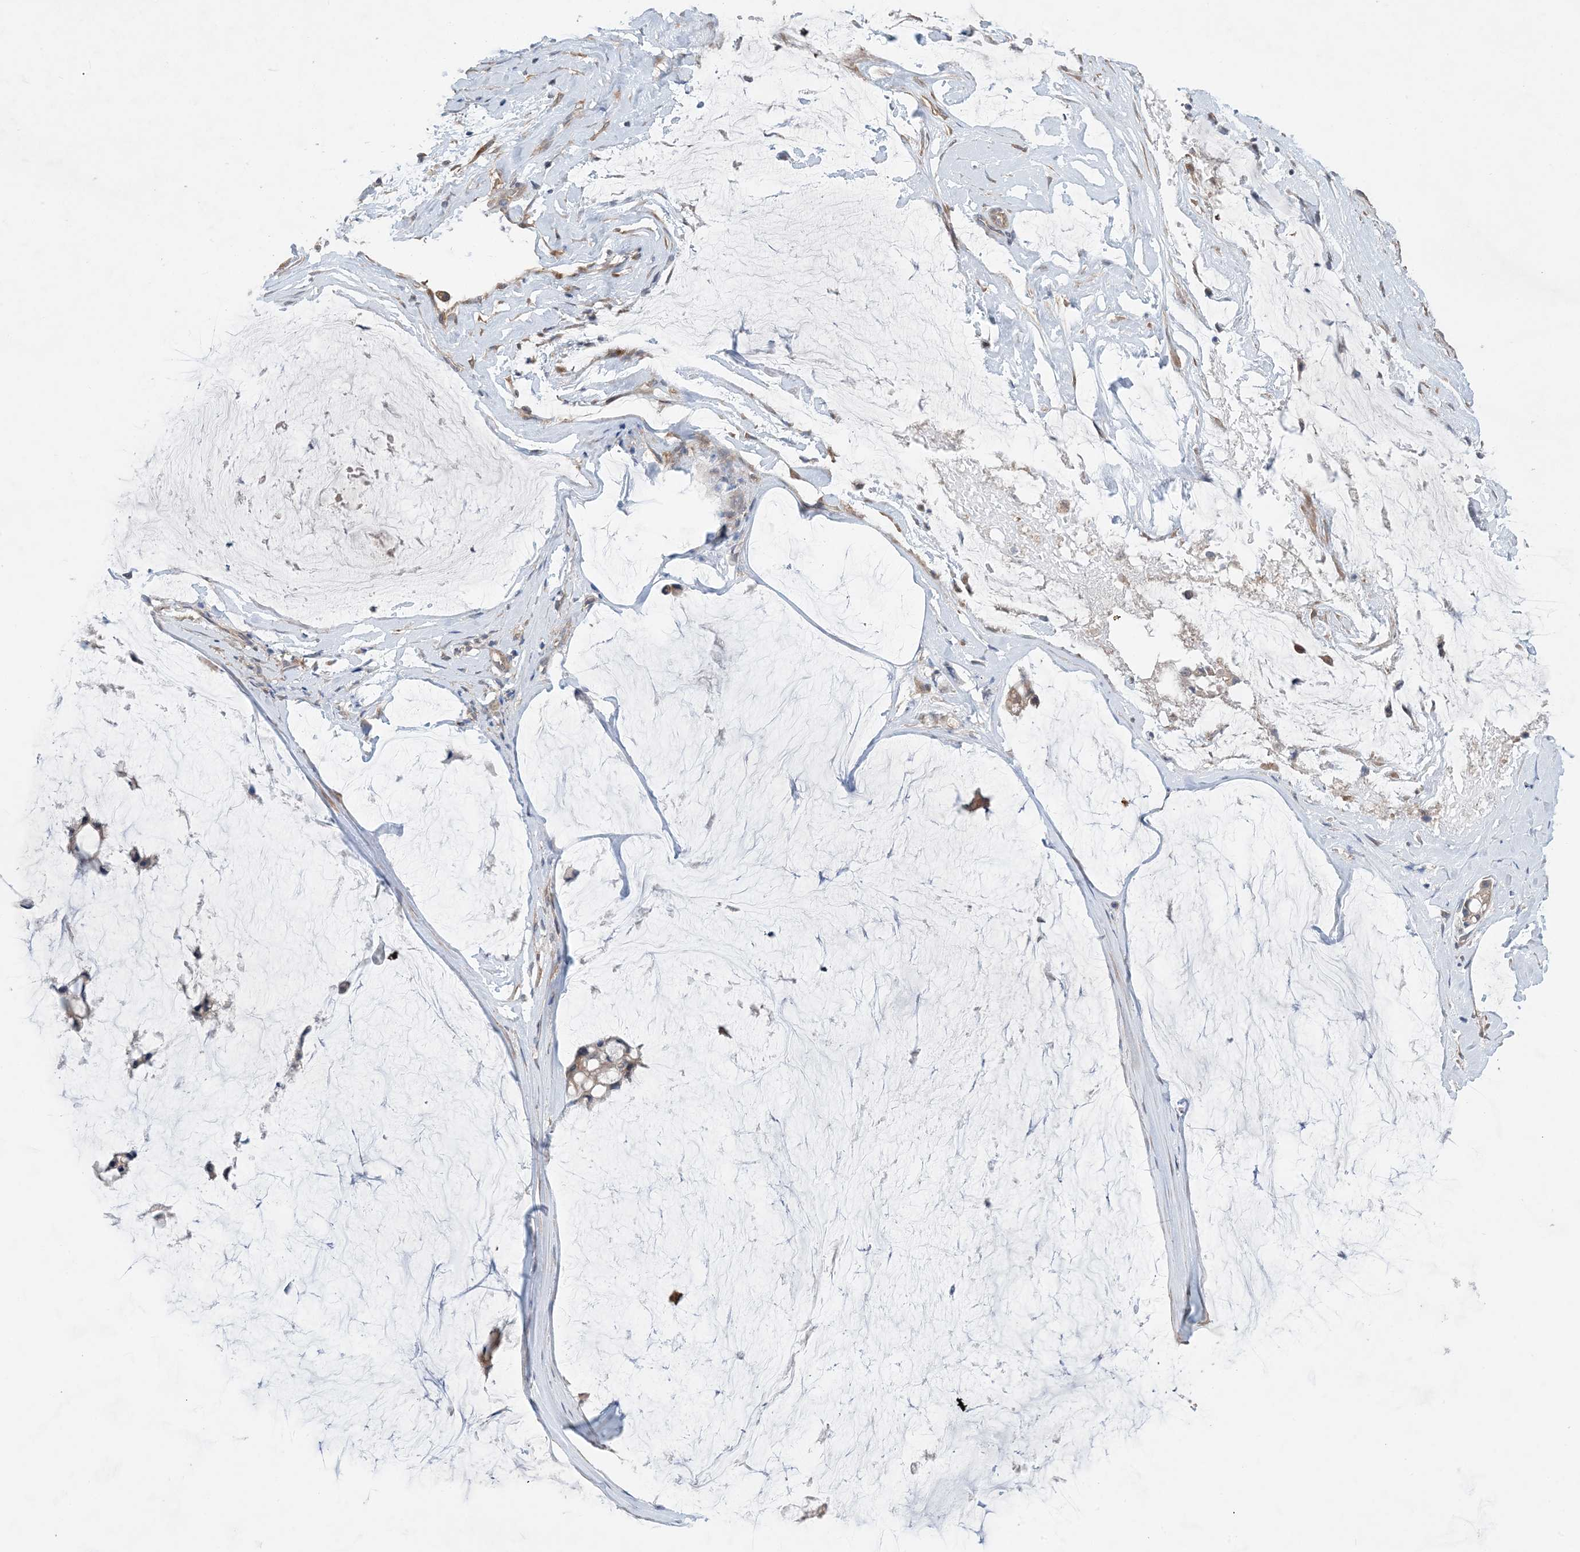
{"staining": {"intensity": "weak", "quantity": ">75%", "location": "cytoplasmic/membranous"}, "tissue": "ovarian cancer", "cell_type": "Tumor cells", "image_type": "cancer", "snomed": [{"axis": "morphology", "description": "Cystadenocarcinoma, mucinous, NOS"}, {"axis": "topography", "description": "Ovary"}], "caption": "DAB immunohistochemical staining of human ovarian cancer (mucinous cystadenocarcinoma) demonstrates weak cytoplasmic/membranous protein staining in about >75% of tumor cells. Immunohistochemistry stains the protein of interest in brown and the nuclei are stained blue.", "gene": "EHBP1", "patient": {"sex": "female", "age": 39}}